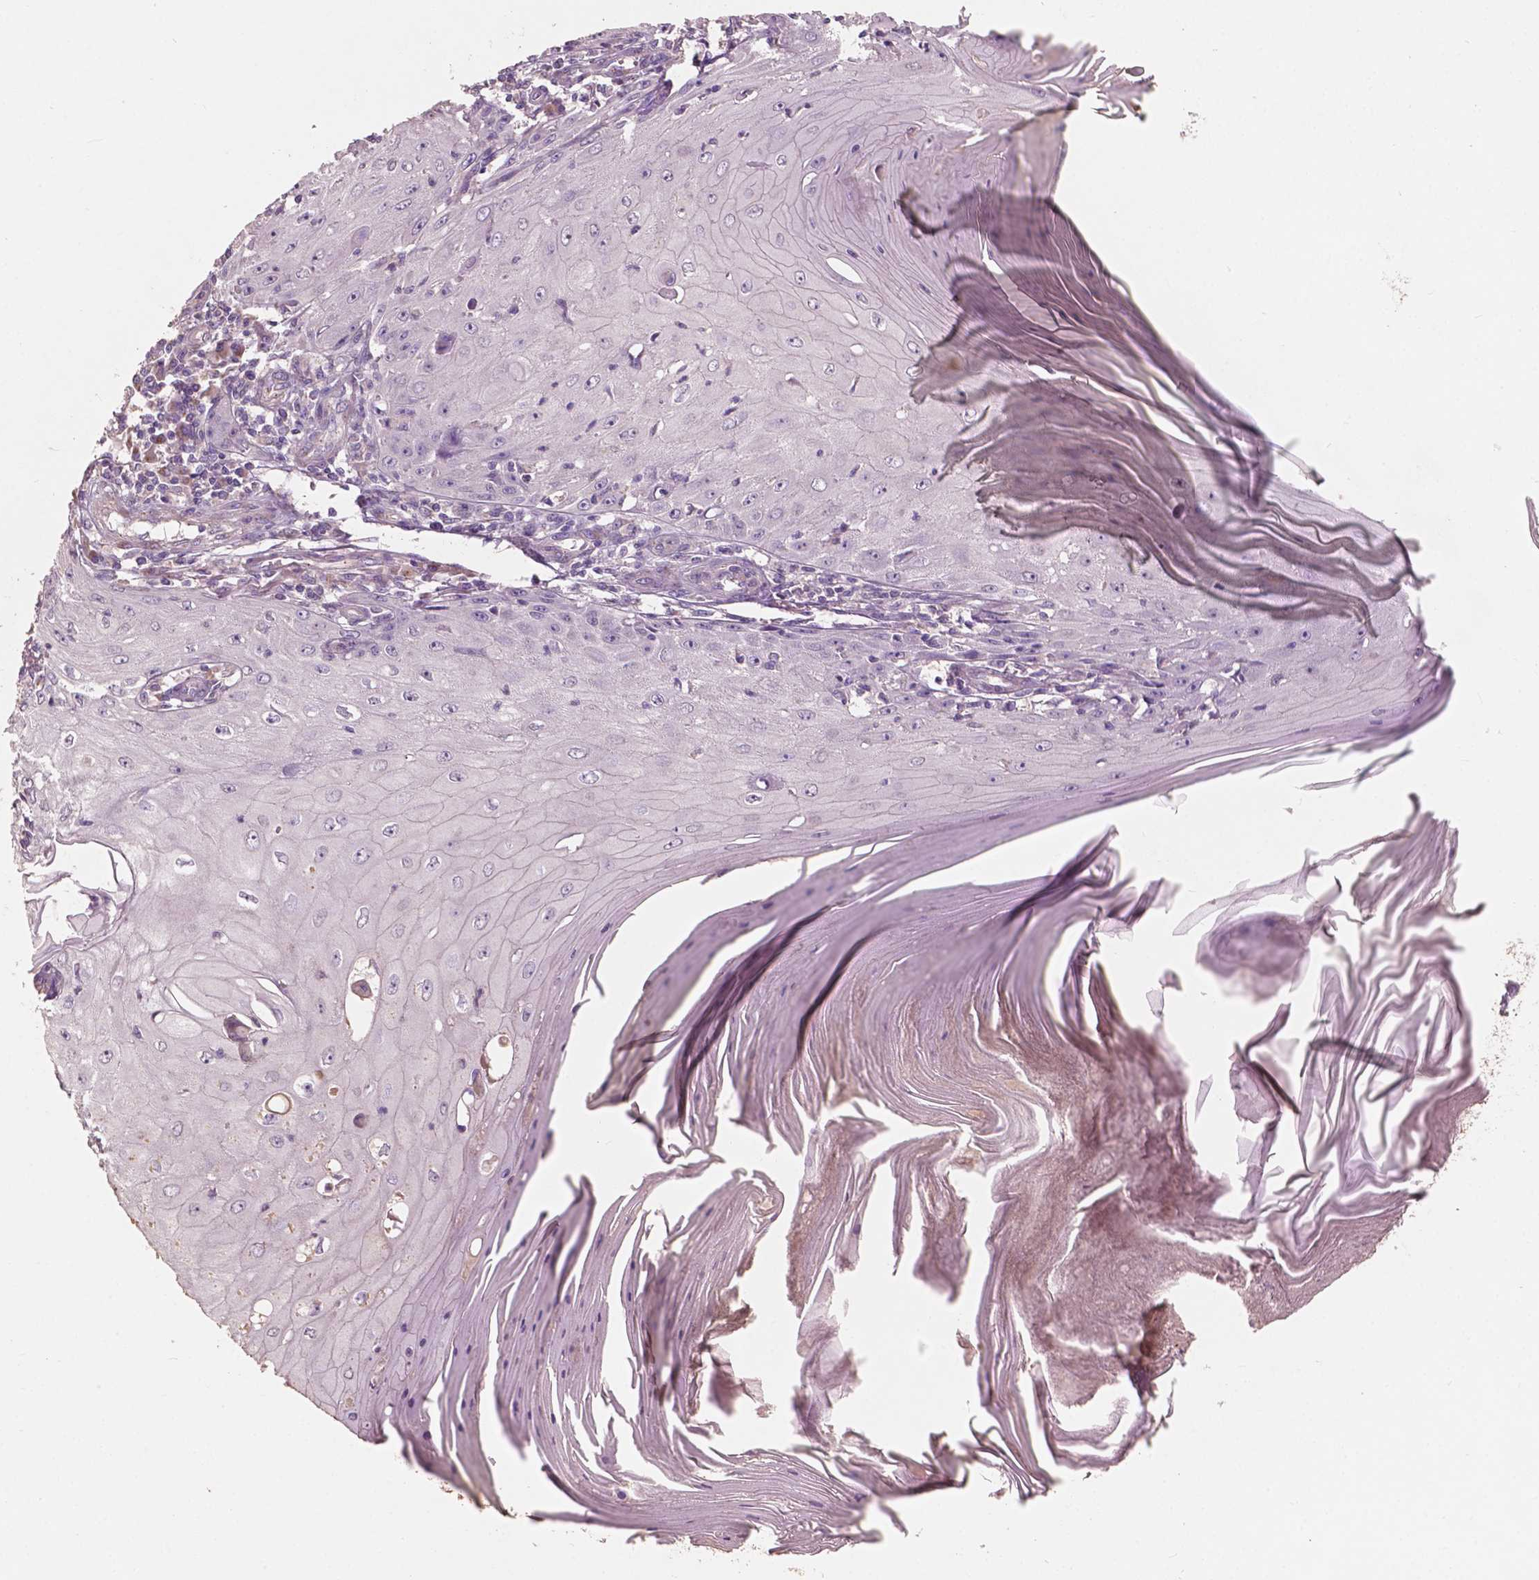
{"staining": {"intensity": "negative", "quantity": "none", "location": "none"}, "tissue": "skin cancer", "cell_type": "Tumor cells", "image_type": "cancer", "snomed": [{"axis": "morphology", "description": "Squamous cell carcinoma, NOS"}, {"axis": "topography", "description": "Skin"}], "caption": "This is an immunohistochemistry (IHC) image of human skin cancer (squamous cell carcinoma). There is no positivity in tumor cells.", "gene": "CHPT1", "patient": {"sex": "female", "age": 73}}